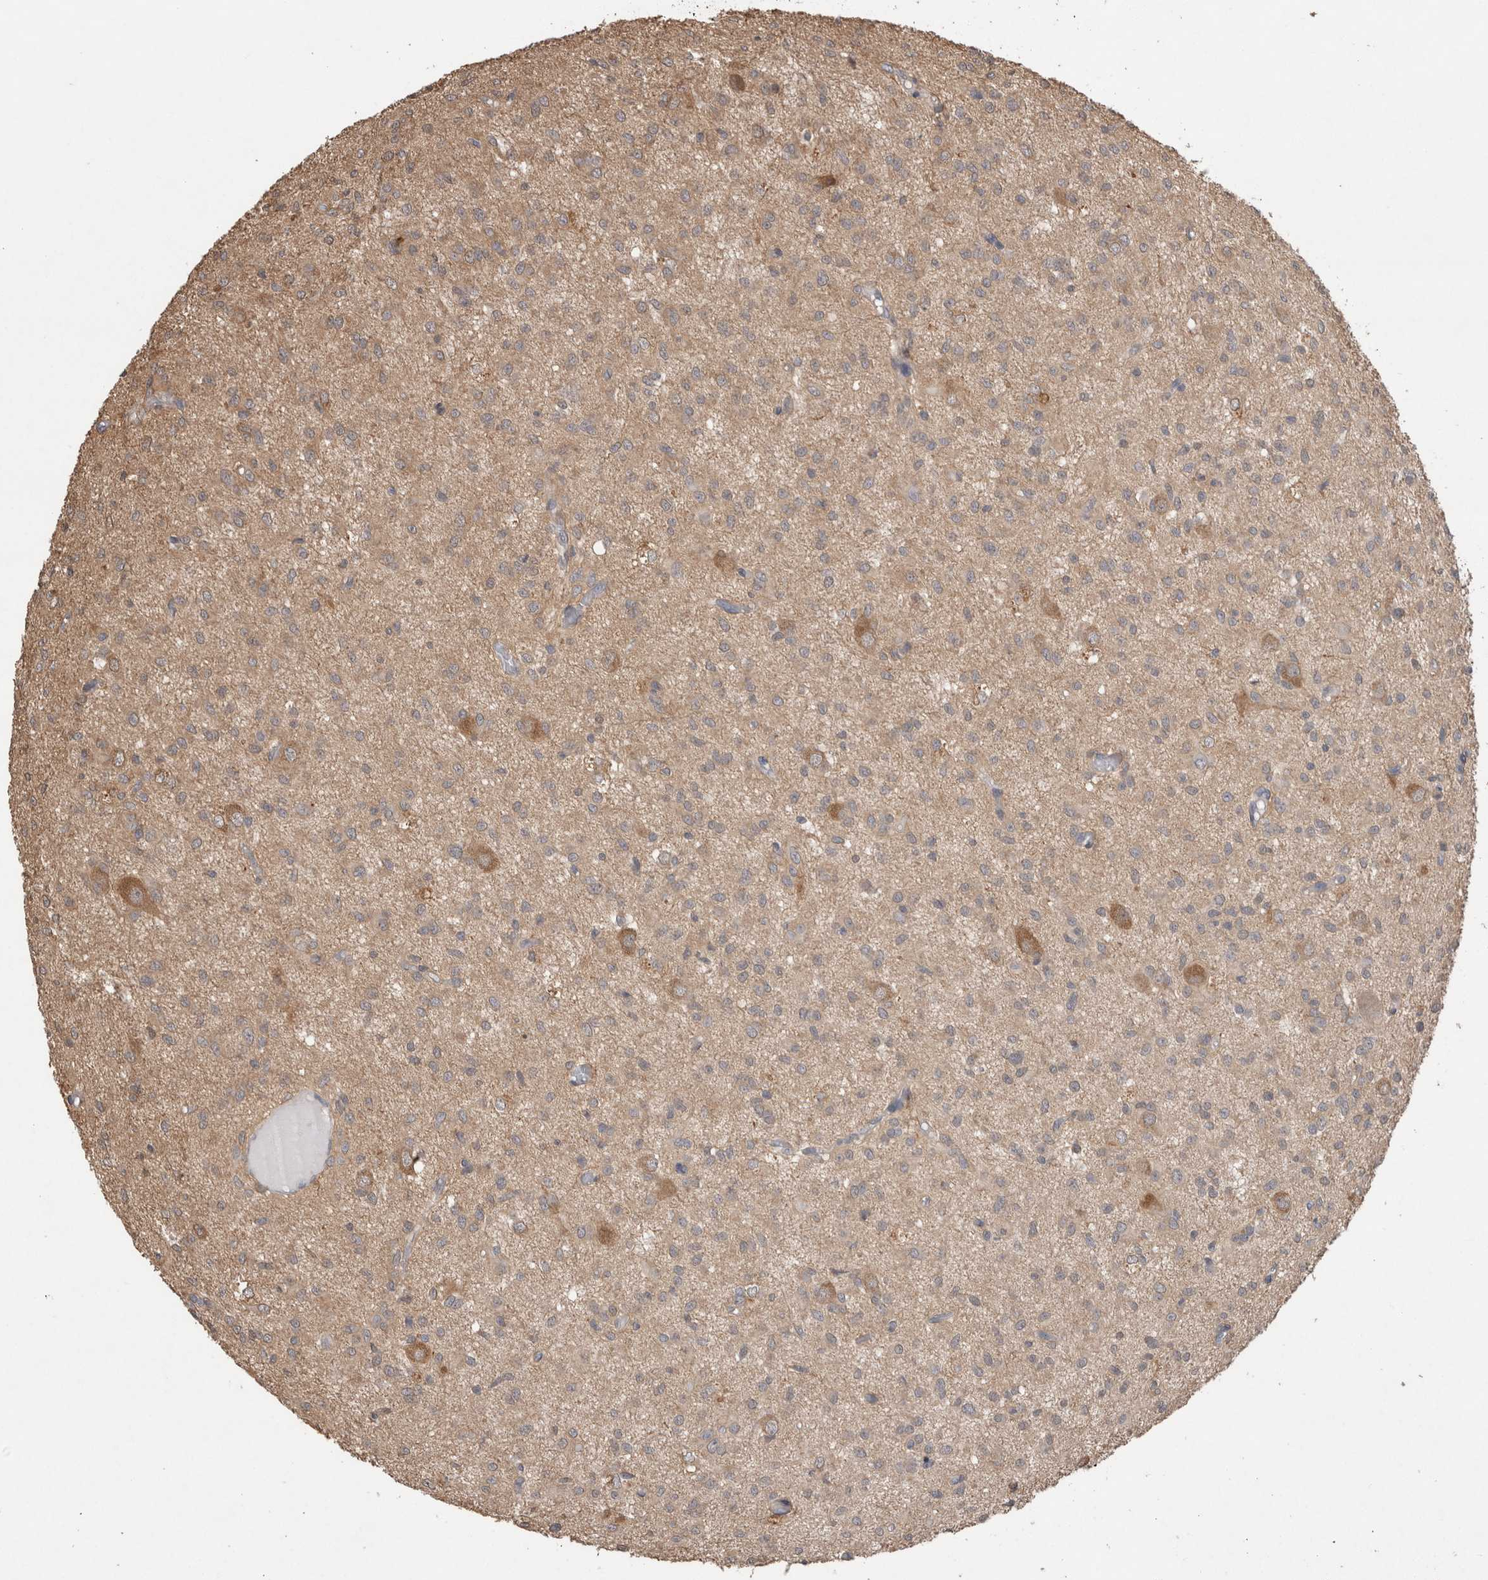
{"staining": {"intensity": "weak", "quantity": "25%-75%", "location": "cytoplasmic/membranous"}, "tissue": "glioma", "cell_type": "Tumor cells", "image_type": "cancer", "snomed": [{"axis": "morphology", "description": "Glioma, malignant, High grade"}, {"axis": "topography", "description": "Brain"}], "caption": "IHC (DAB) staining of malignant glioma (high-grade) shows weak cytoplasmic/membranous protein staining in about 25%-75% of tumor cells.", "gene": "TRIM5", "patient": {"sex": "female", "age": 59}}